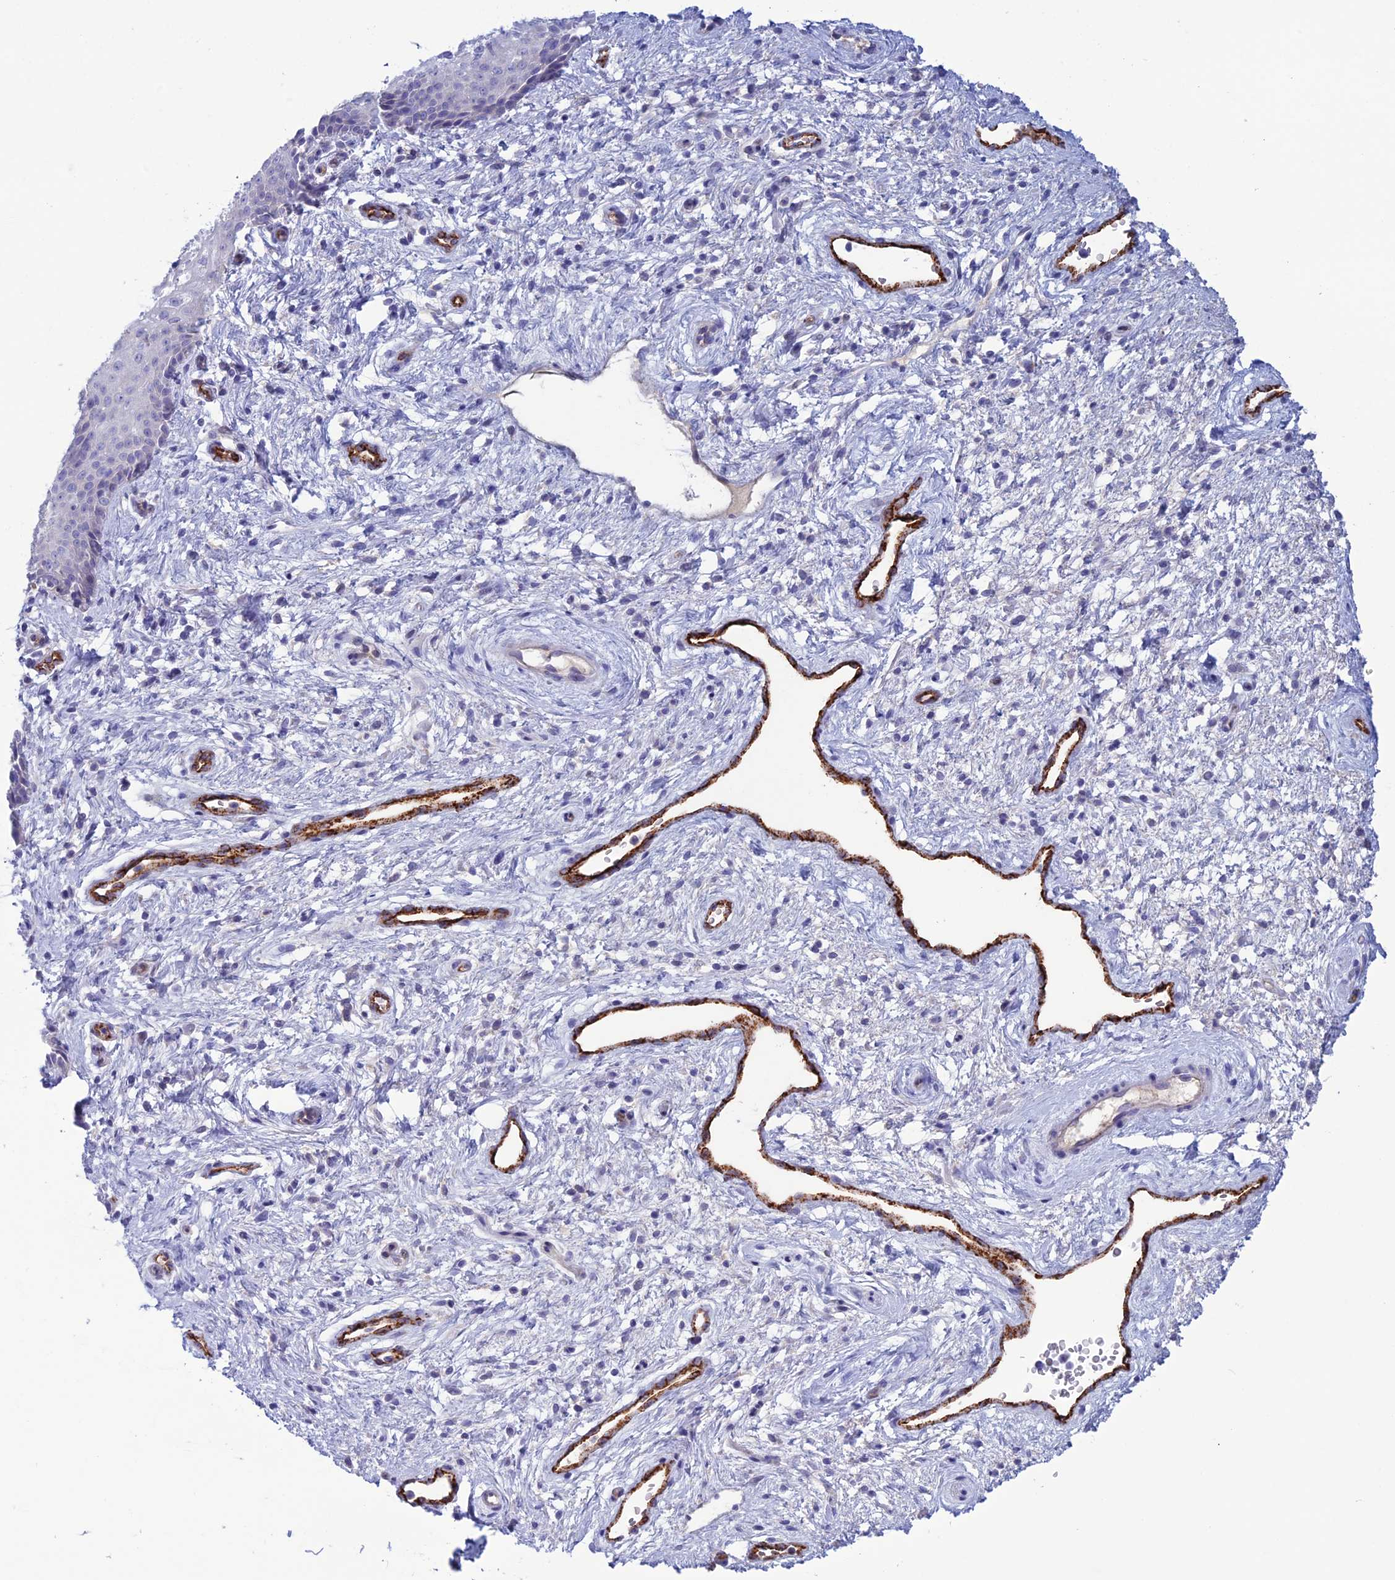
{"staining": {"intensity": "negative", "quantity": "none", "location": "none"}, "tissue": "vagina", "cell_type": "Squamous epithelial cells", "image_type": "normal", "snomed": [{"axis": "morphology", "description": "Normal tissue, NOS"}, {"axis": "topography", "description": "Vagina"}], "caption": "Immunohistochemistry micrograph of normal vagina stained for a protein (brown), which exhibits no positivity in squamous epithelial cells. (Stains: DAB immunohistochemistry (IHC) with hematoxylin counter stain, Microscopy: brightfield microscopy at high magnification).", "gene": "CDC42EP5", "patient": {"sex": "female", "age": 34}}